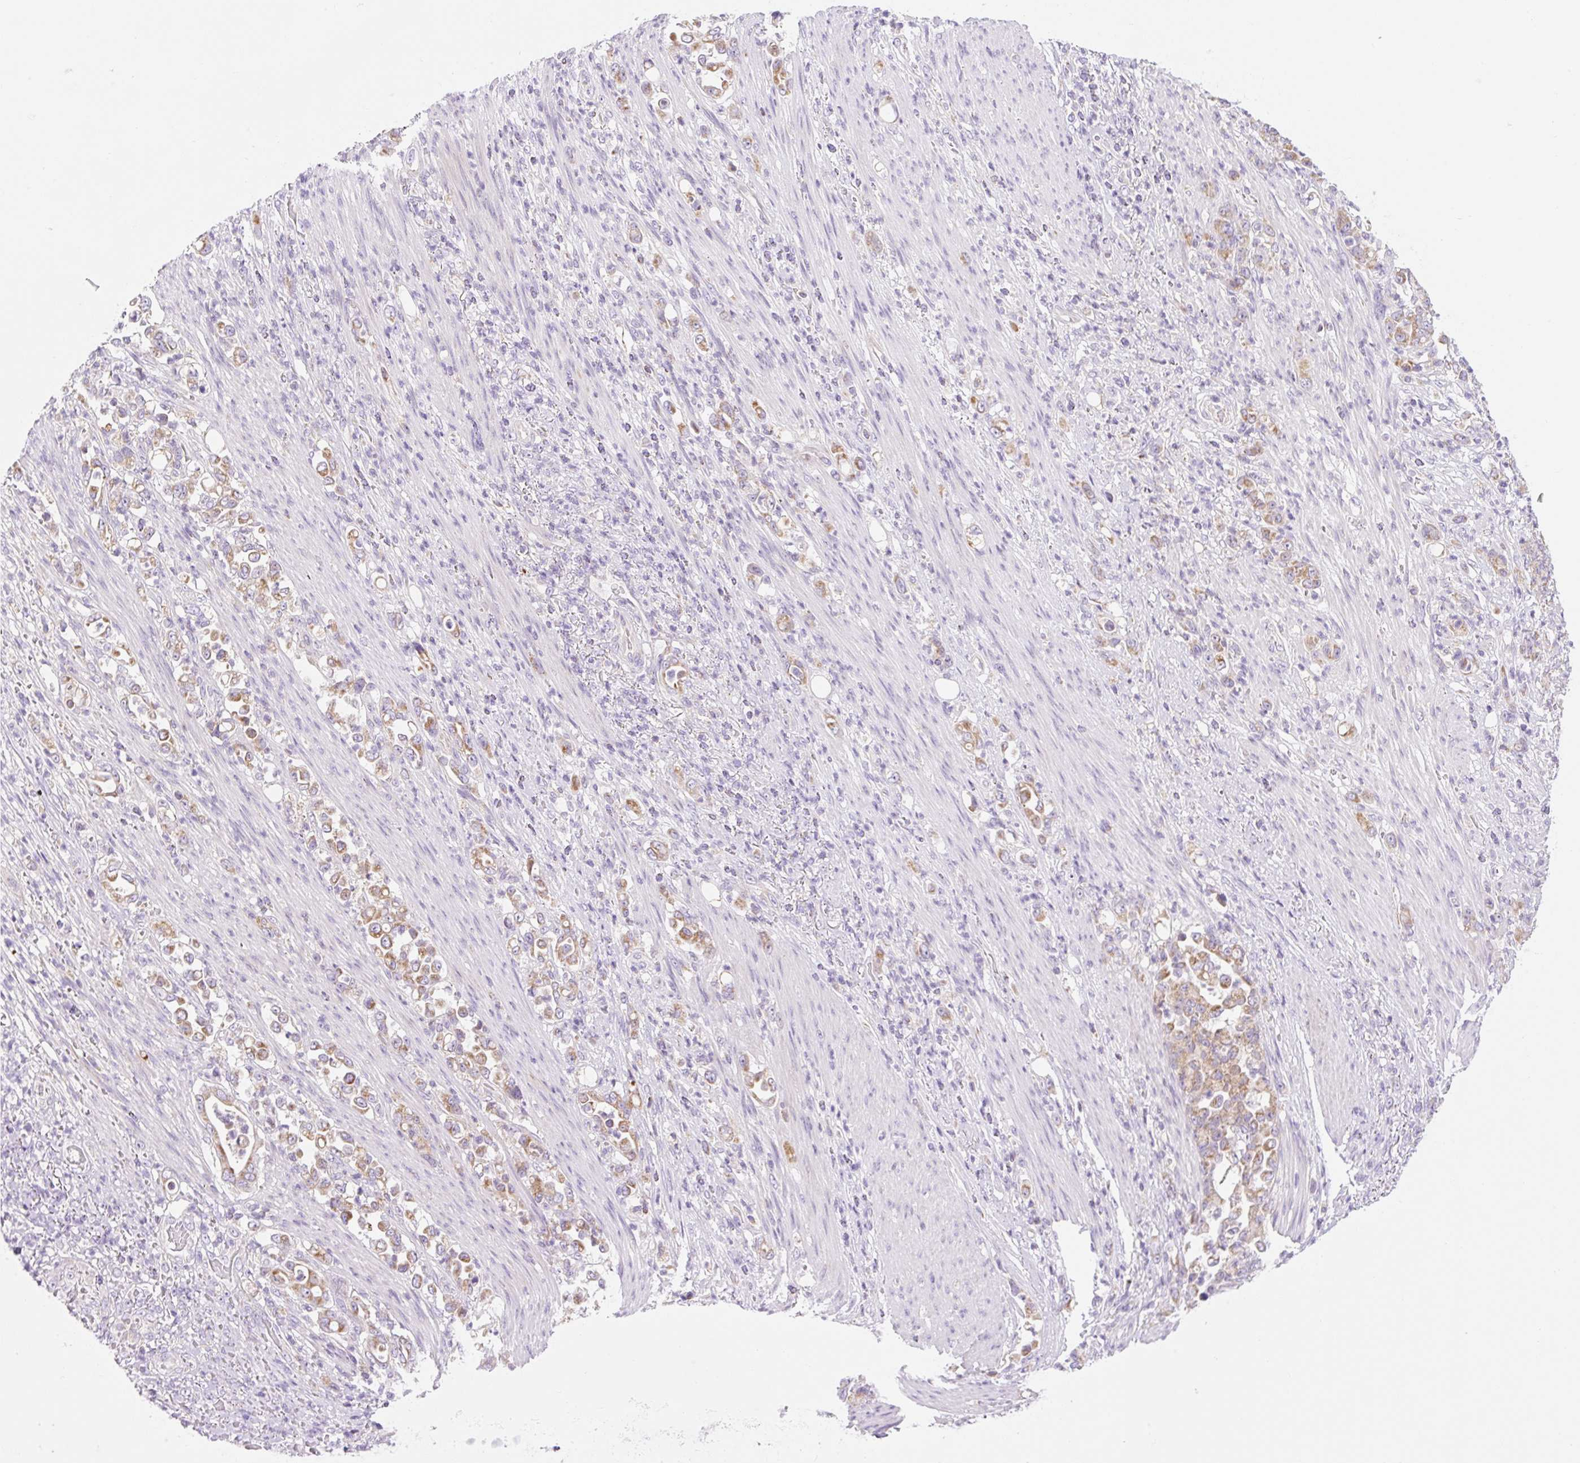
{"staining": {"intensity": "moderate", "quantity": ">75%", "location": "cytoplasmic/membranous"}, "tissue": "stomach cancer", "cell_type": "Tumor cells", "image_type": "cancer", "snomed": [{"axis": "morphology", "description": "Normal tissue, NOS"}, {"axis": "morphology", "description": "Adenocarcinoma, NOS"}, {"axis": "topography", "description": "Stomach"}], "caption": "There is medium levels of moderate cytoplasmic/membranous expression in tumor cells of adenocarcinoma (stomach), as demonstrated by immunohistochemical staining (brown color).", "gene": "FOCAD", "patient": {"sex": "female", "age": 79}}